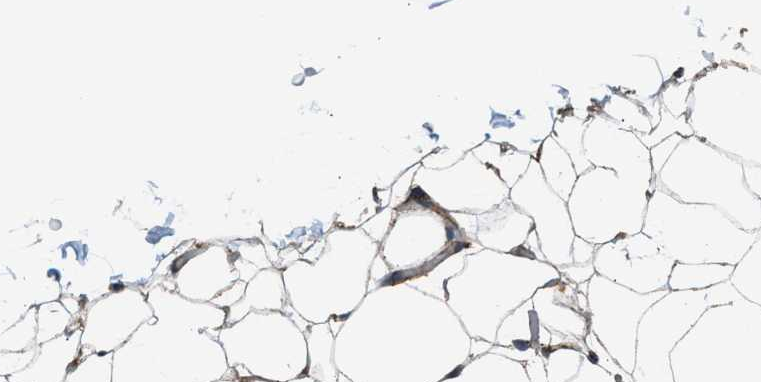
{"staining": {"intensity": "moderate", "quantity": ">75%", "location": "cytoplasmic/membranous"}, "tissue": "adipose tissue", "cell_type": "Adipocytes", "image_type": "normal", "snomed": [{"axis": "morphology", "description": "Normal tissue, NOS"}, {"axis": "topography", "description": "Breast"}, {"axis": "topography", "description": "Soft tissue"}], "caption": "Adipose tissue stained with a brown dye reveals moderate cytoplasmic/membranous positive staining in approximately >75% of adipocytes.", "gene": "BAIAP2L1", "patient": {"sex": "female", "age": 75}}